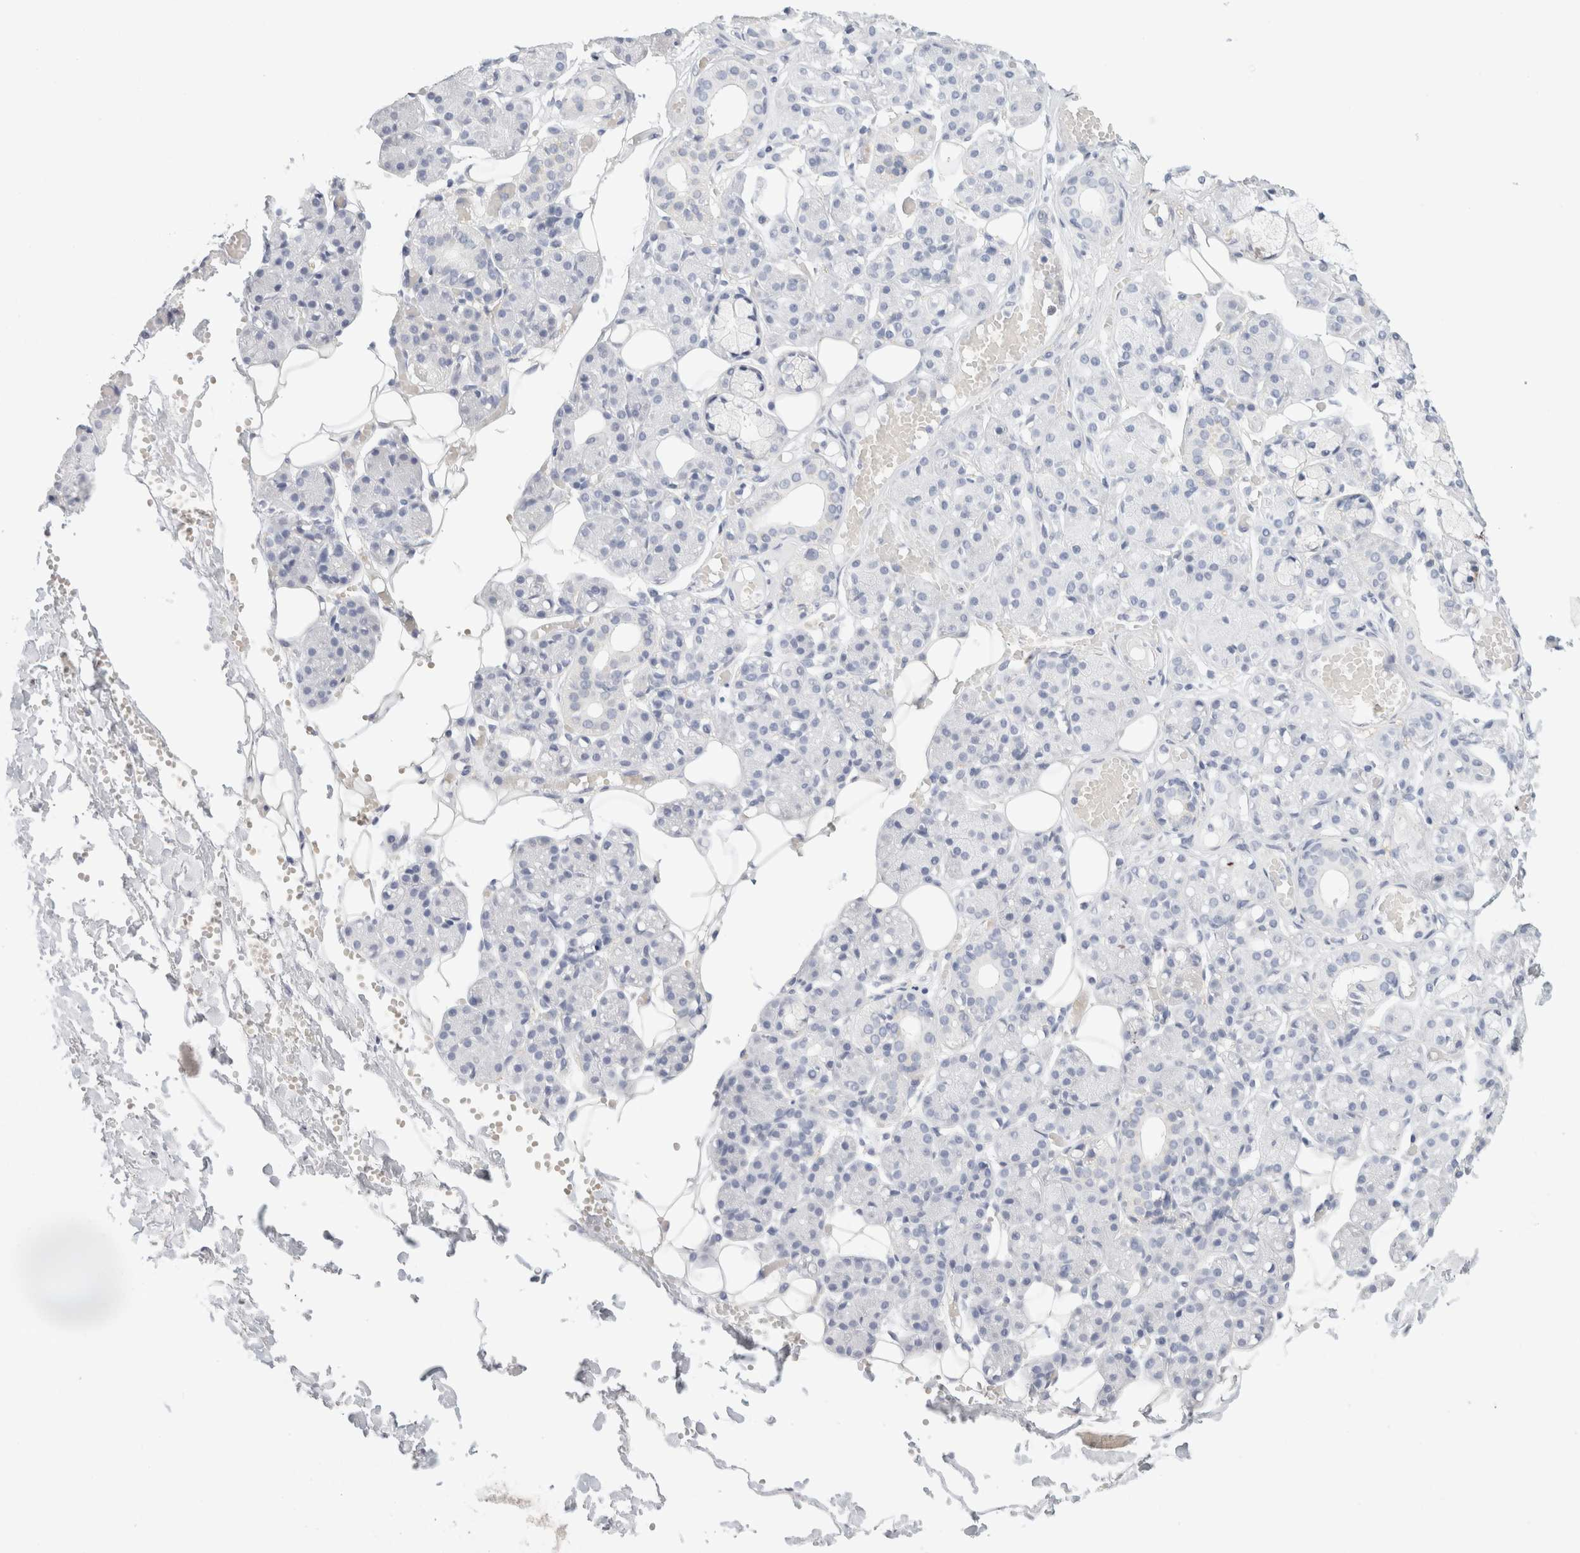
{"staining": {"intensity": "negative", "quantity": "none", "location": "none"}, "tissue": "salivary gland", "cell_type": "Glandular cells", "image_type": "normal", "snomed": [{"axis": "morphology", "description": "Normal tissue, NOS"}, {"axis": "topography", "description": "Salivary gland"}], "caption": "This is an immunohistochemistry (IHC) histopathology image of unremarkable salivary gland. There is no staining in glandular cells.", "gene": "RTN4", "patient": {"sex": "male", "age": 63}}